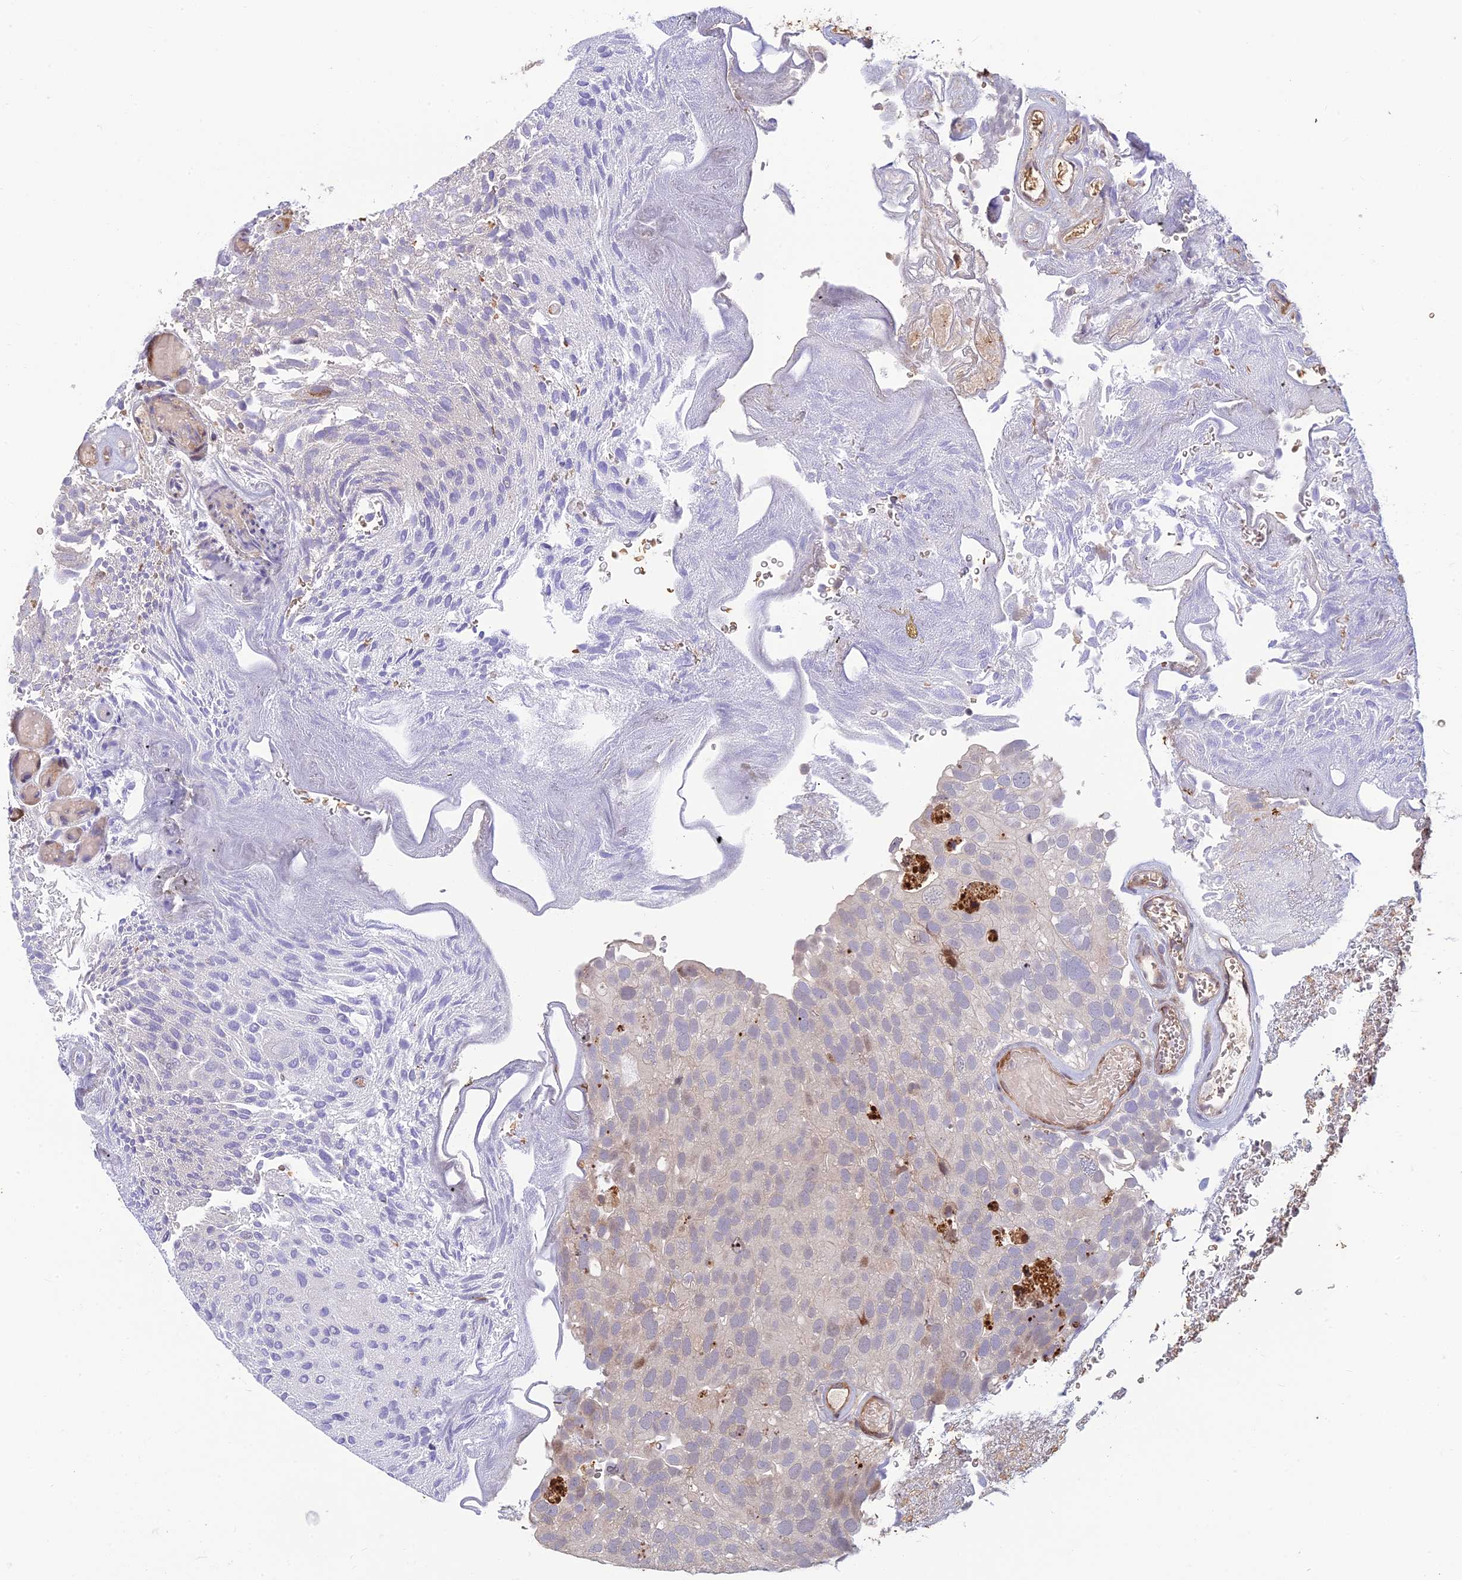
{"staining": {"intensity": "moderate", "quantity": "<25%", "location": "nuclear"}, "tissue": "urothelial cancer", "cell_type": "Tumor cells", "image_type": "cancer", "snomed": [{"axis": "morphology", "description": "Urothelial carcinoma, Low grade"}, {"axis": "topography", "description": "Urinary bladder"}], "caption": "Urothelial carcinoma (low-grade) stained with a brown dye reveals moderate nuclear positive expression in about <25% of tumor cells.", "gene": "UFSP2", "patient": {"sex": "male", "age": 78}}